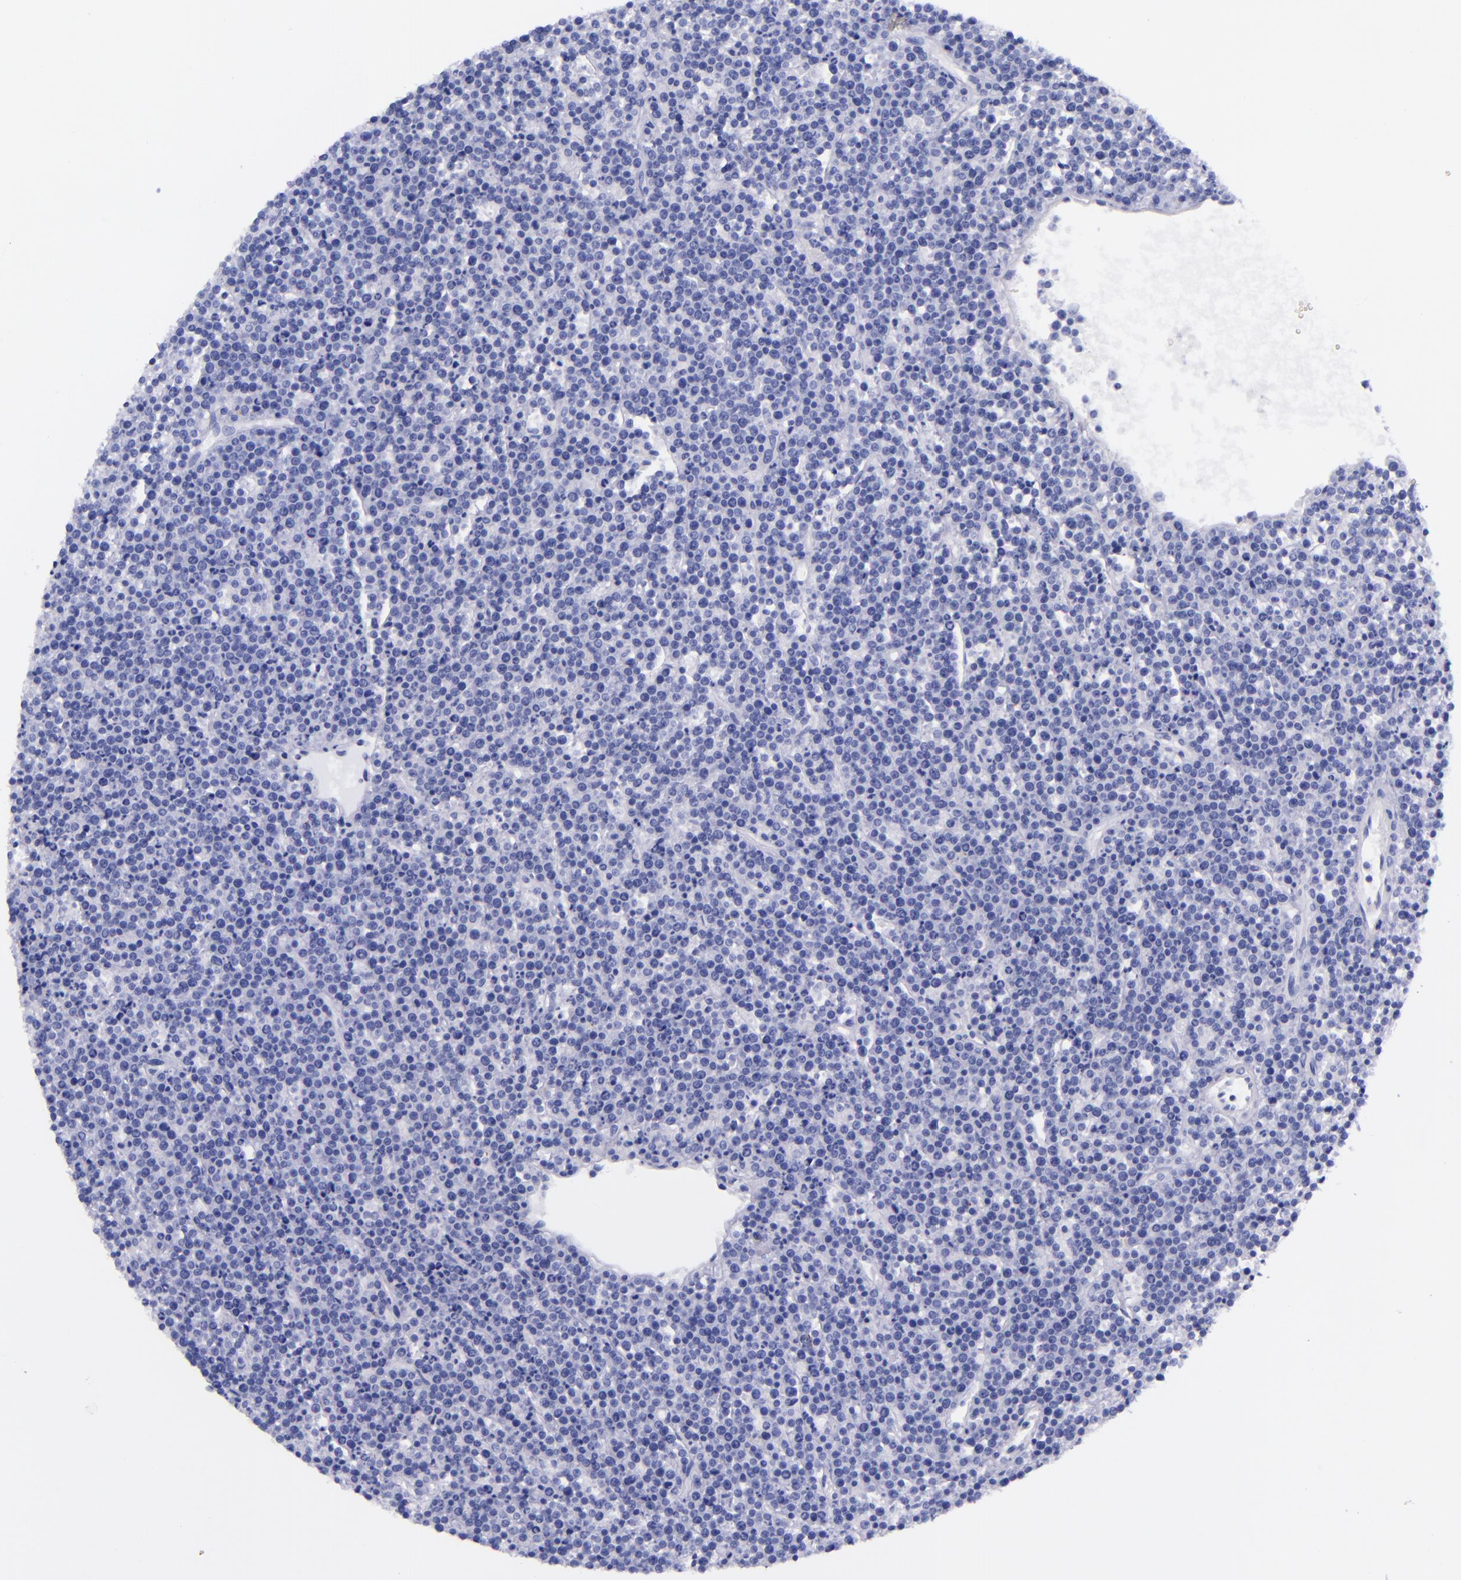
{"staining": {"intensity": "negative", "quantity": "none", "location": "none"}, "tissue": "lymphoma", "cell_type": "Tumor cells", "image_type": "cancer", "snomed": [{"axis": "morphology", "description": "Malignant lymphoma, non-Hodgkin's type, High grade"}, {"axis": "topography", "description": "Ovary"}], "caption": "Lymphoma was stained to show a protein in brown. There is no significant positivity in tumor cells. (DAB (3,3'-diaminobenzidine) IHC visualized using brightfield microscopy, high magnification).", "gene": "LAG3", "patient": {"sex": "female", "age": 56}}